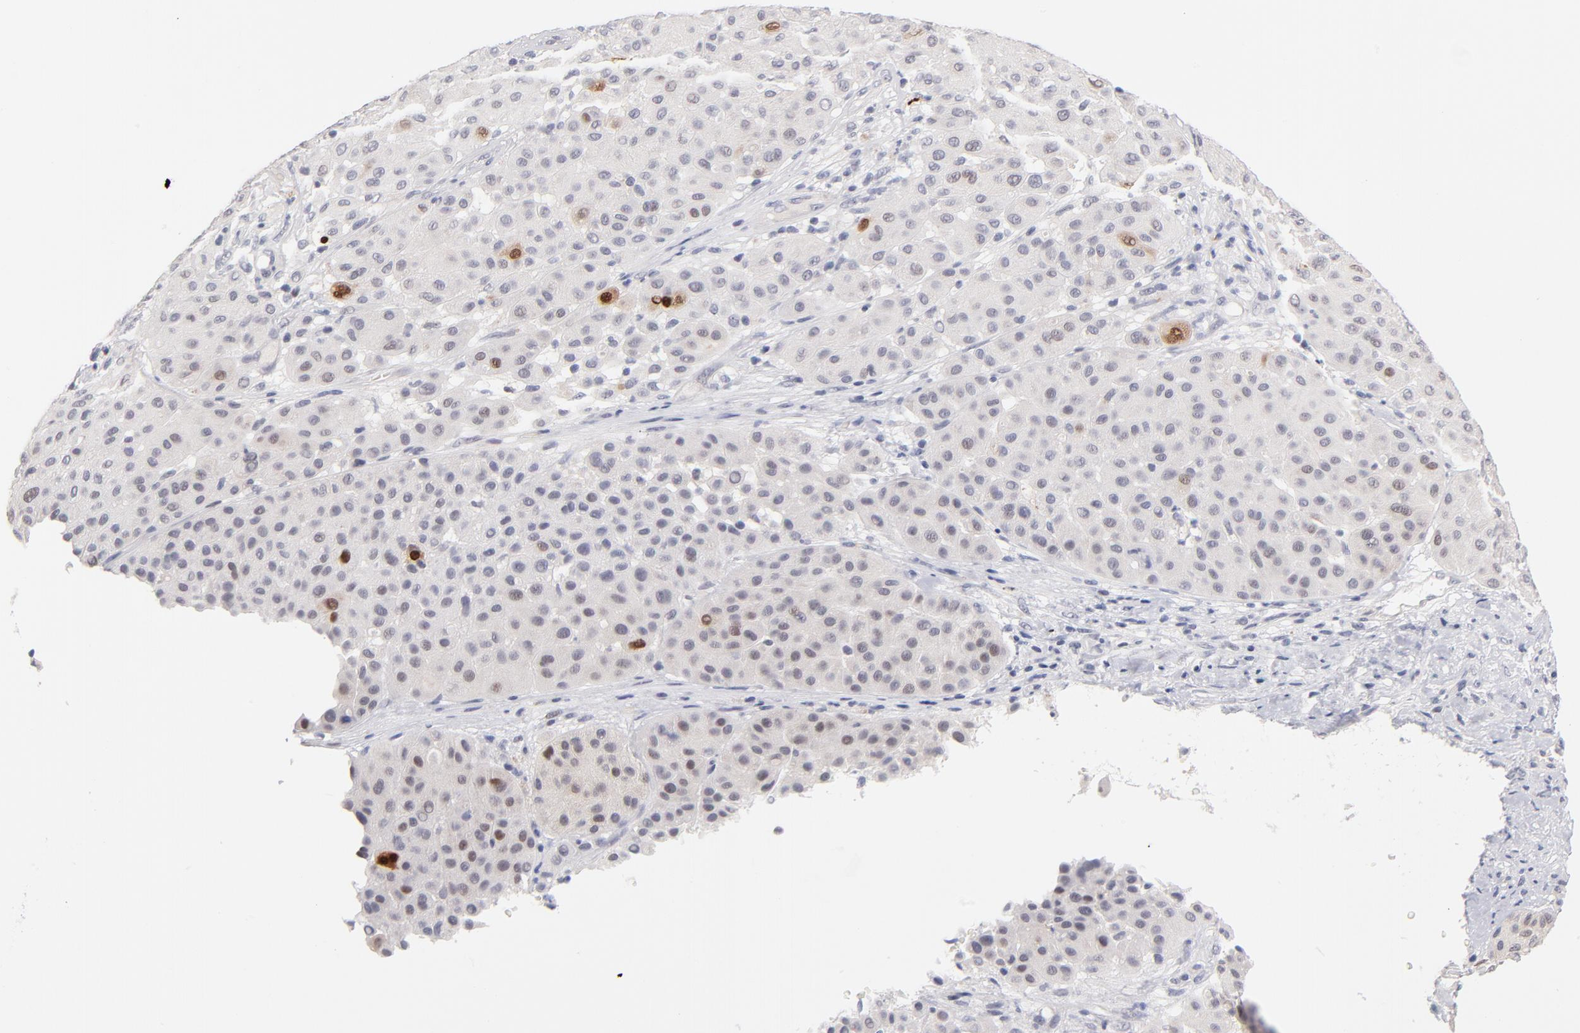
{"staining": {"intensity": "moderate", "quantity": "<25%", "location": "nuclear"}, "tissue": "melanoma", "cell_type": "Tumor cells", "image_type": "cancer", "snomed": [{"axis": "morphology", "description": "Normal tissue, NOS"}, {"axis": "morphology", "description": "Malignant melanoma, Metastatic site"}, {"axis": "topography", "description": "Skin"}], "caption": "High-magnification brightfield microscopy of malignant melanoma (metastatic site) stained with DAB (brown) and counterstained with hematoxylin (blue). tumor cells exhibit moderate nuclear positivity is present in approximately<25% of cells.", "gene": "PARP1", "patient": {"sex": "male", "age": 41}}